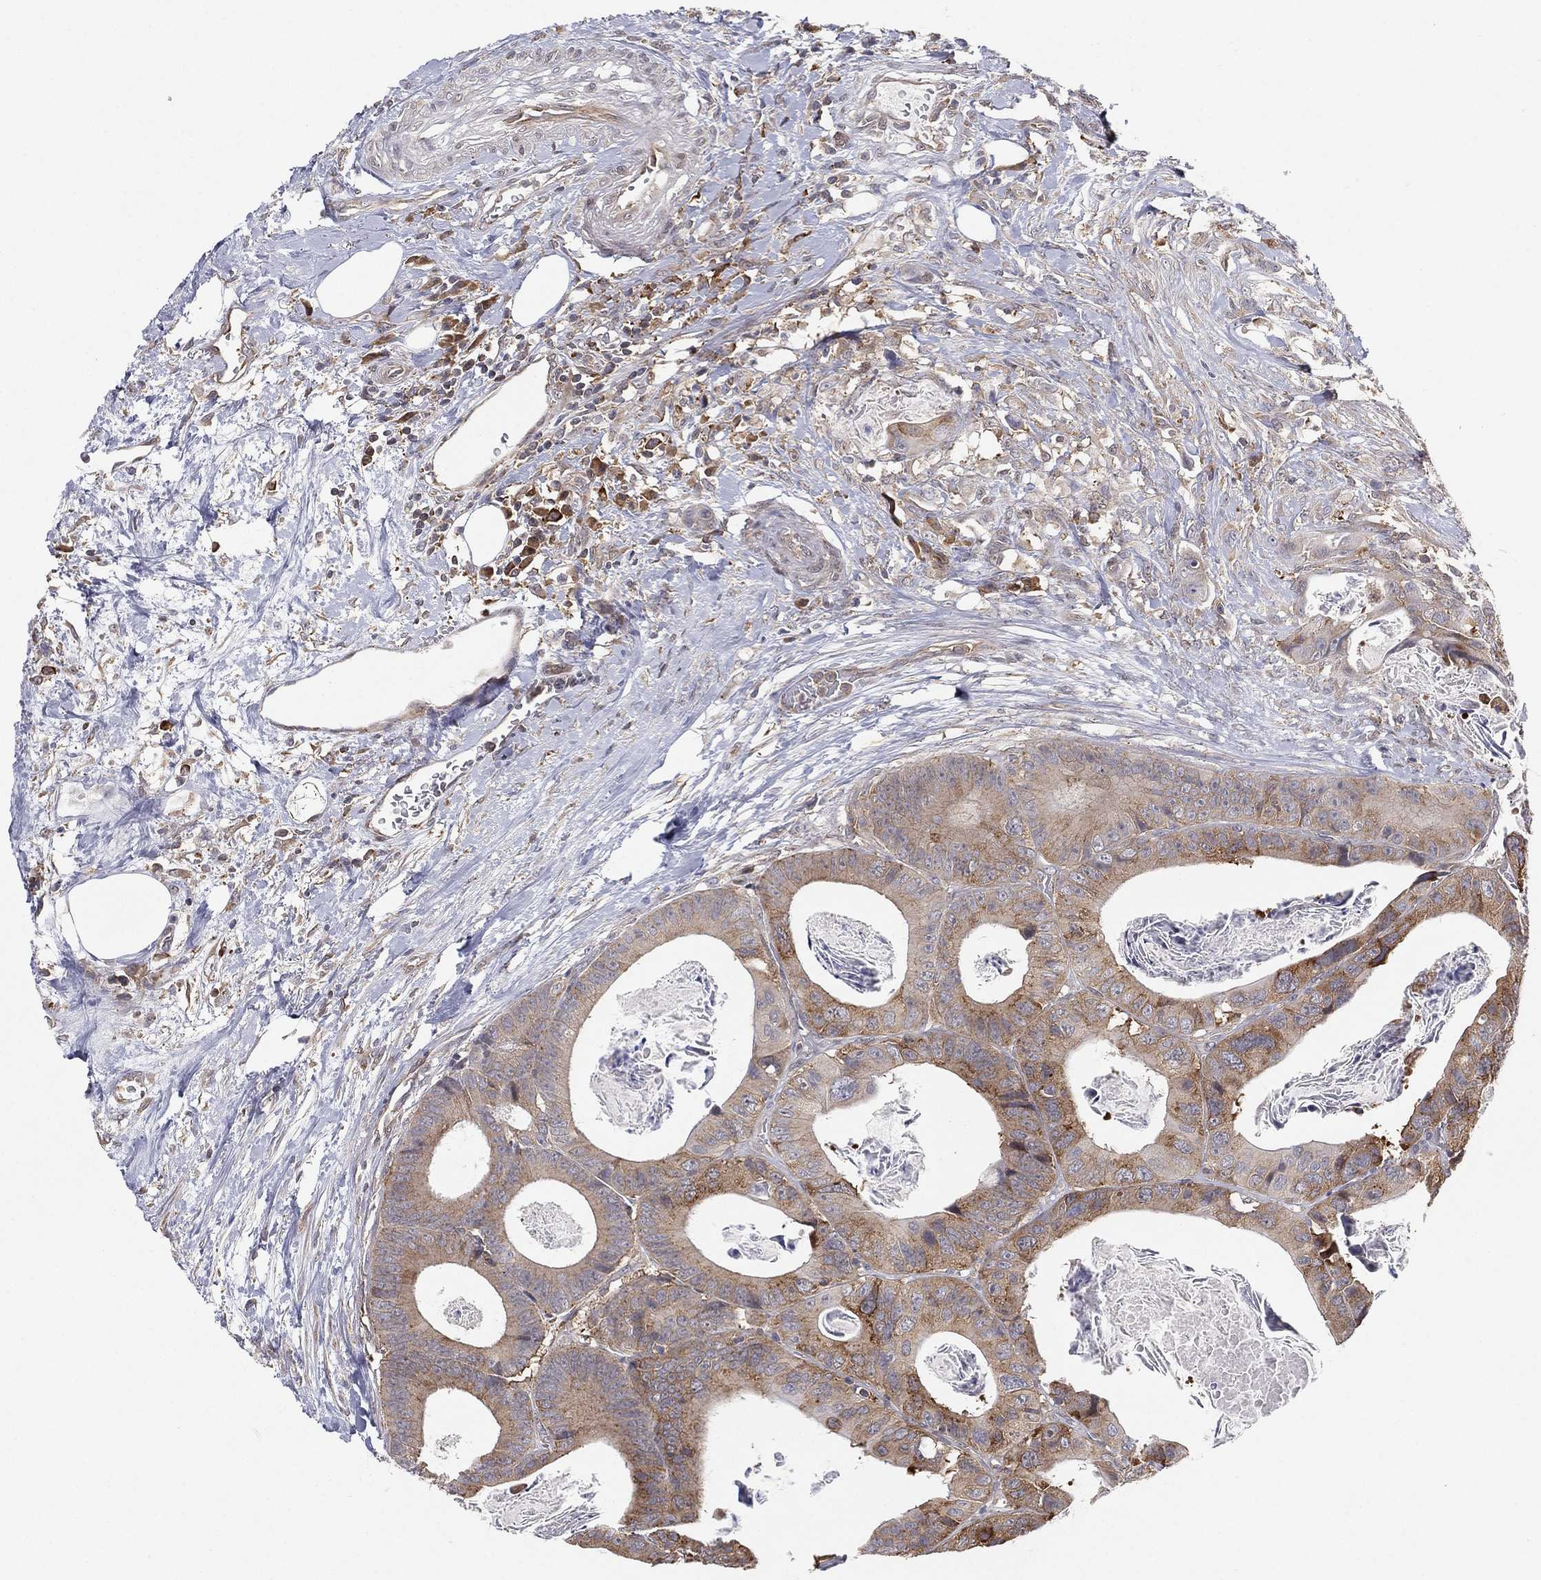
{"staining": {"intensity": "strong", "quantity": "<25%", "location": "cytoplasmic/membranous"}, "tissue": "colorectal cancer", "cell_type": "Tumor cells", "image_type": "cancer", "snomed": [{"axis": "morphology", "description": "Adenocarcinoma, NOS"}, {"axis": "topography", "description": "Rectum"}], "caption": "Strong cytoplasmic/membranous protein expression is identified in approximately <25% of tumor cells in adenocarcinoma (colorectal).", "gene": "TMTC4", "patient": {"sex": "male", "age": 64}}